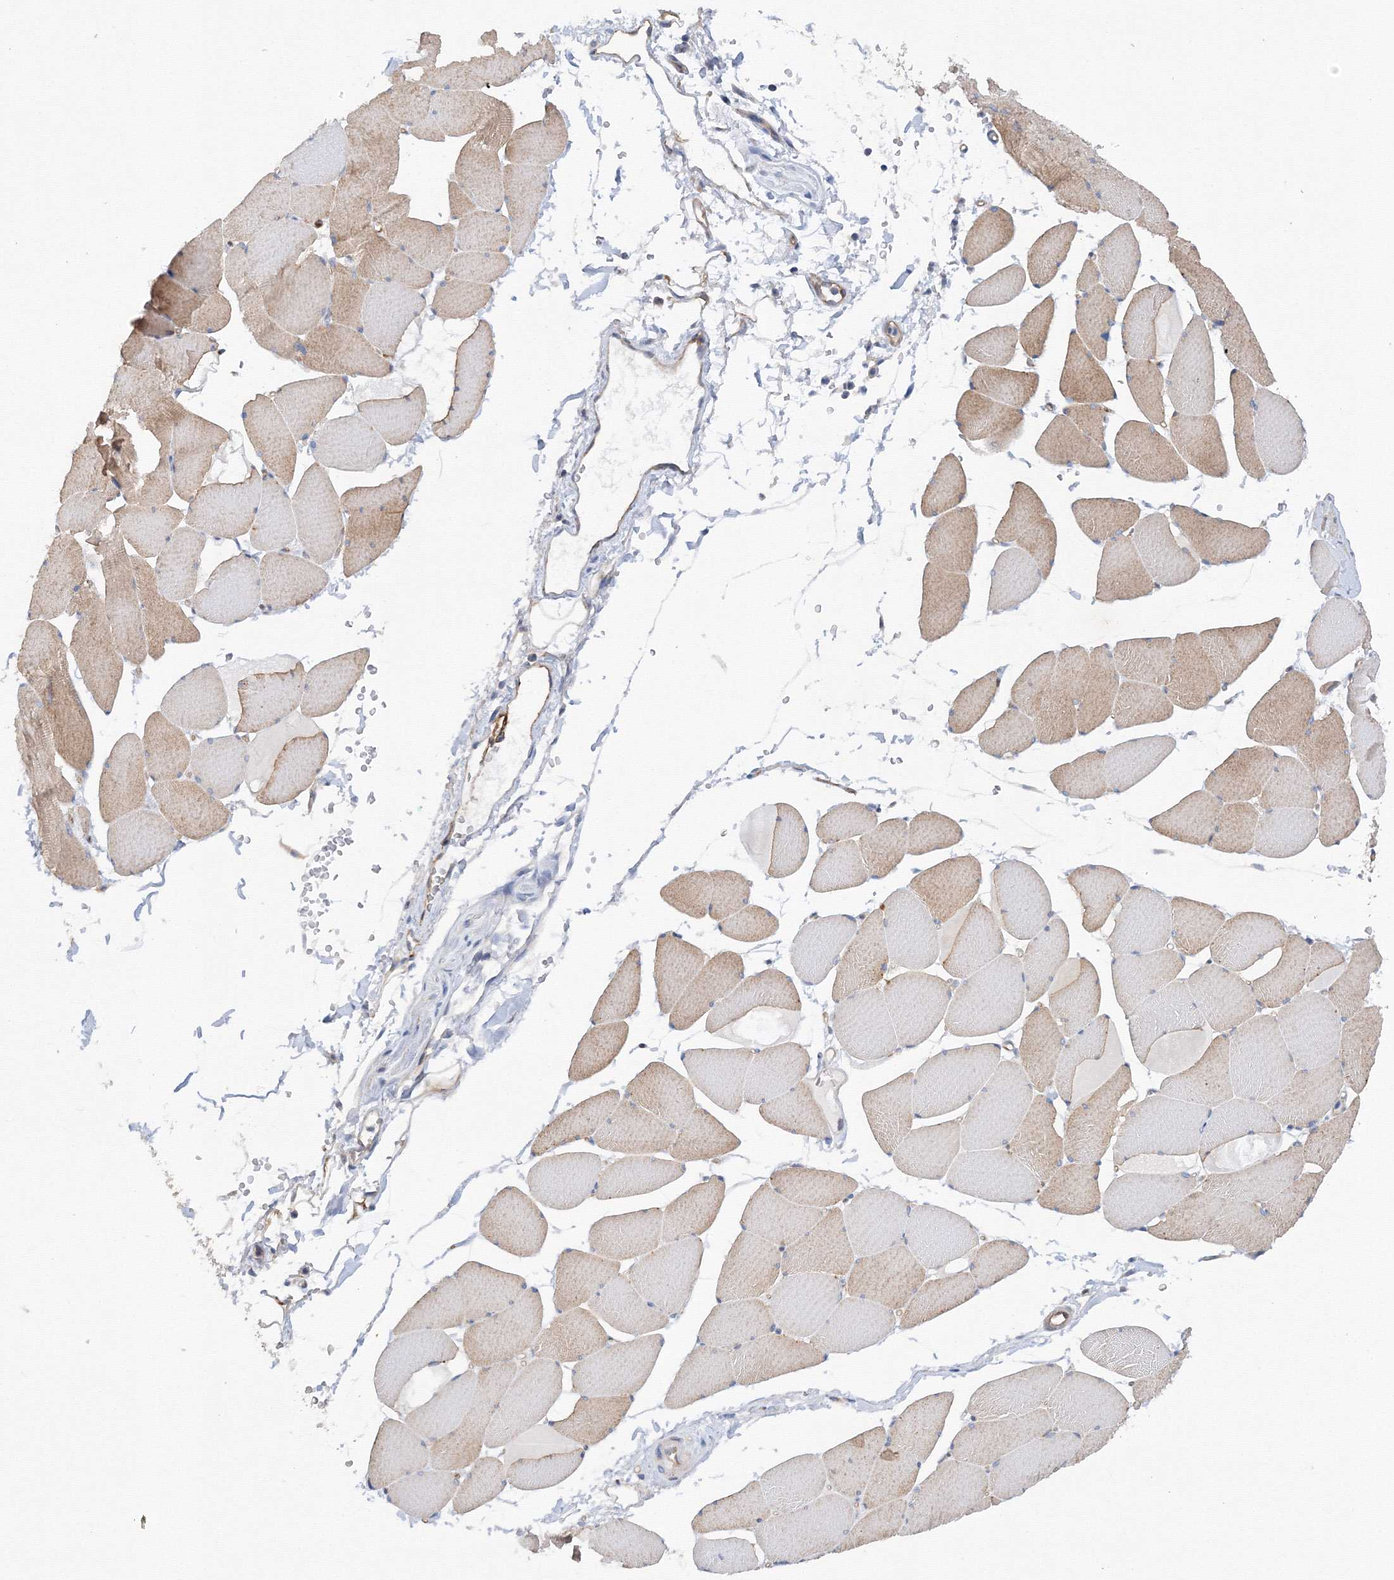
{"staining": {"intensity": "weak", "quantity": "25%-75%", "location": "cytoplasmic/membranous"}, "tissue": "skeletal muscle", "cell_type": "Myocytes", "image_type": "normal", "snomed": [{"axis": "morphology", "description": "Normal tissue, NOS"}, {"axis": "topography", "description": "Skeletal muscle"}, {"axis": "topography", "description": "Head-Neck"}], "caption": "This is a micrograph of IHC staining of normal skeletal muscle, which shows weak expression in the cytoplasmic/membranous of myocytes.", "gene": "DIS3L2", "patient": {"sex": "male", "age": 66}}